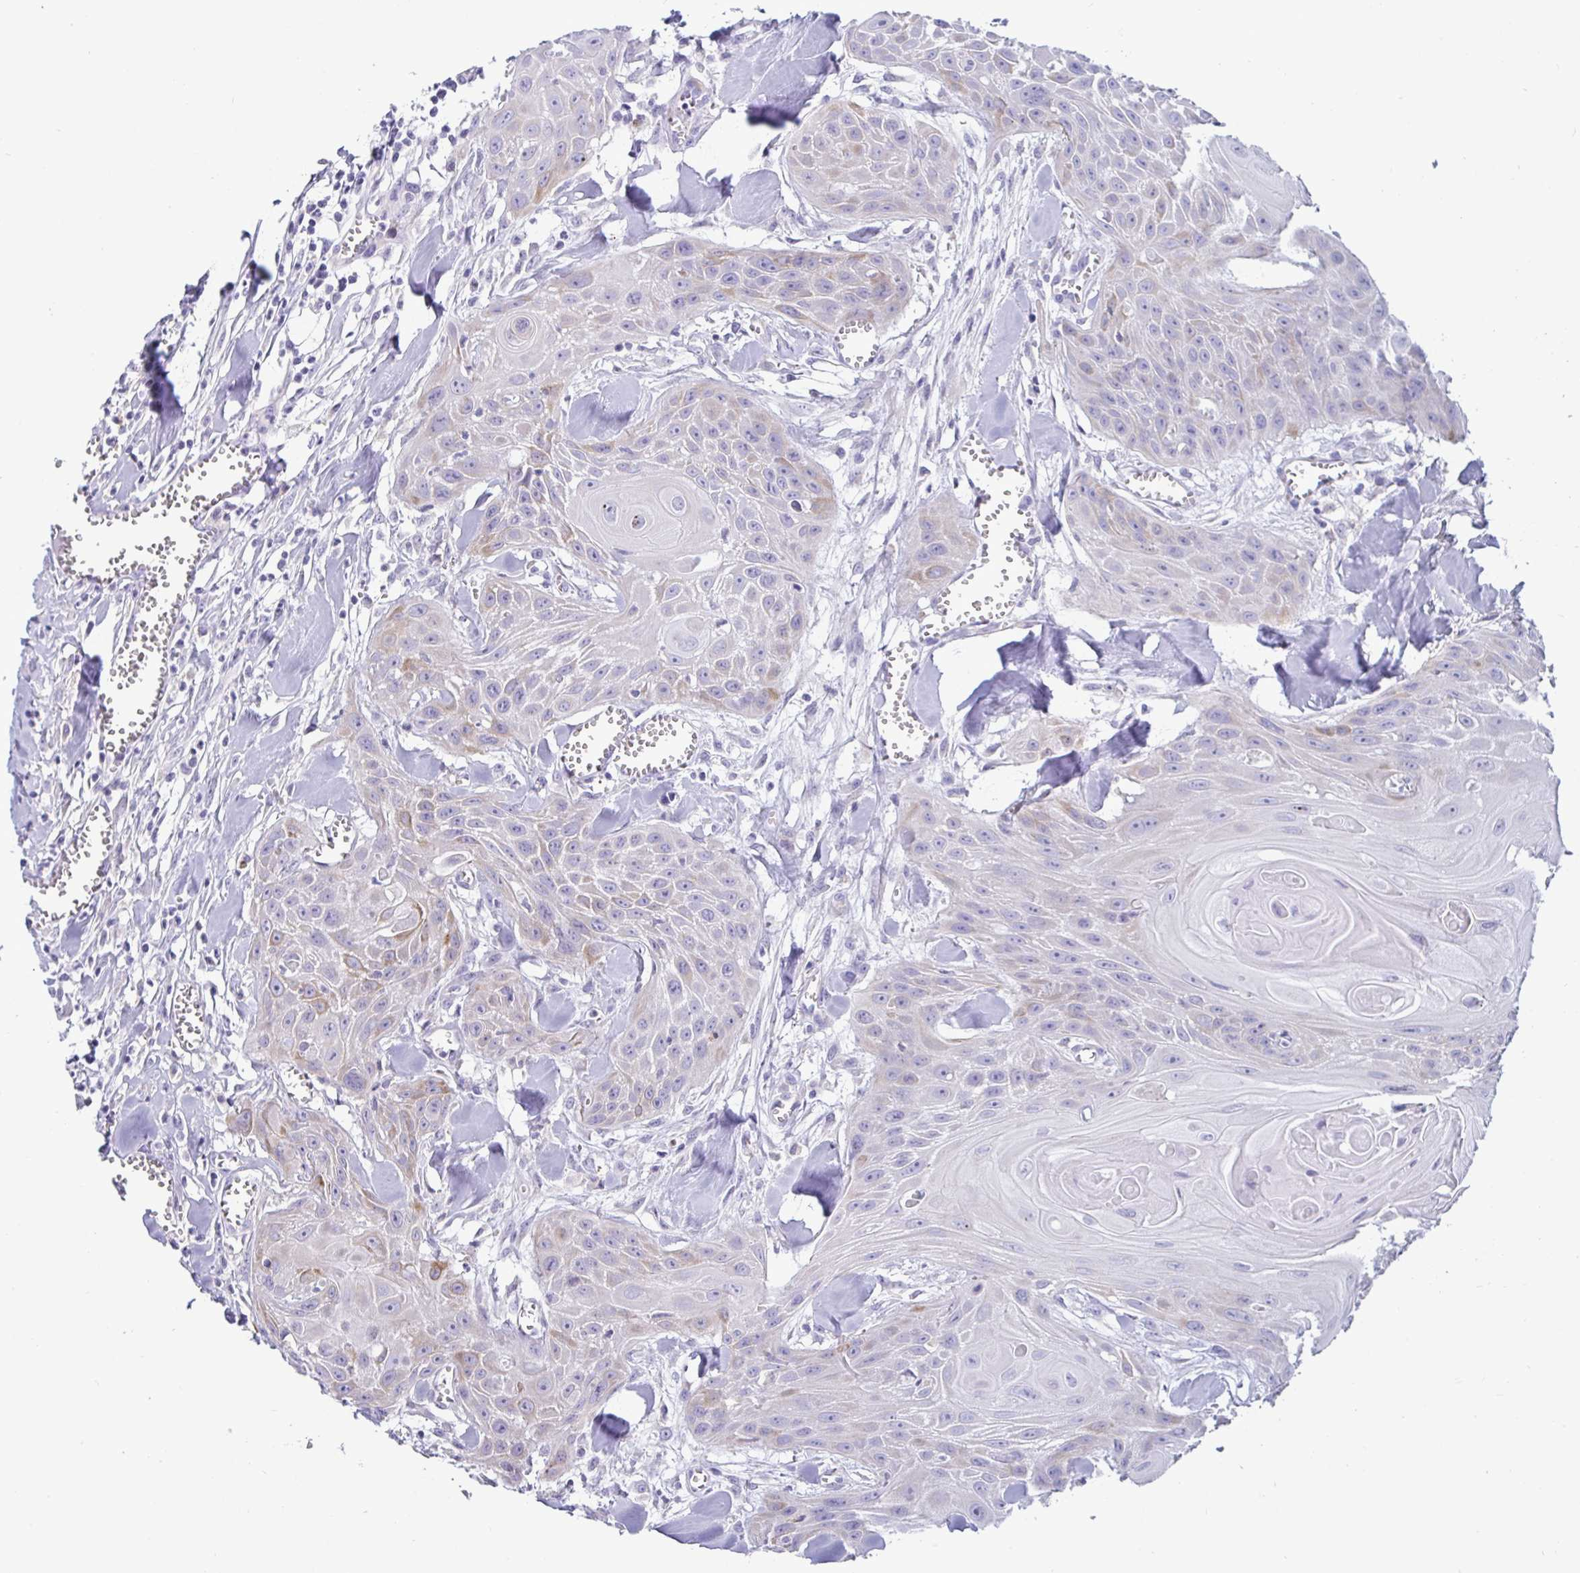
{"staining": {"intensity": "weak", "quantity": "<25%", "location": "cytoplasmic/membranous"}, "tissue": "head and neck cancer", "cell_type": "Tumor cells", "image_type": "cancer", "snomed": [{"axis": "morphology", "description": "Squamous cell carcinoma, NOS"}, {"axis": "topography", "description": "Lymph node"}, {"axis": "topography", "description": "Salivary gland"}, {"axis": "topography", "description": "Head-Neck"}], "caption": "Immunohistochemistry of human head and neck cancer reveals no positivity in tumor cells. (Brightfield microscopy of DAB (3,3'-diaminobenzidine) immunohistochemistry at high magnification).", "gene": "TFPI2", "patient": {"sex": "female", "age": 74}}